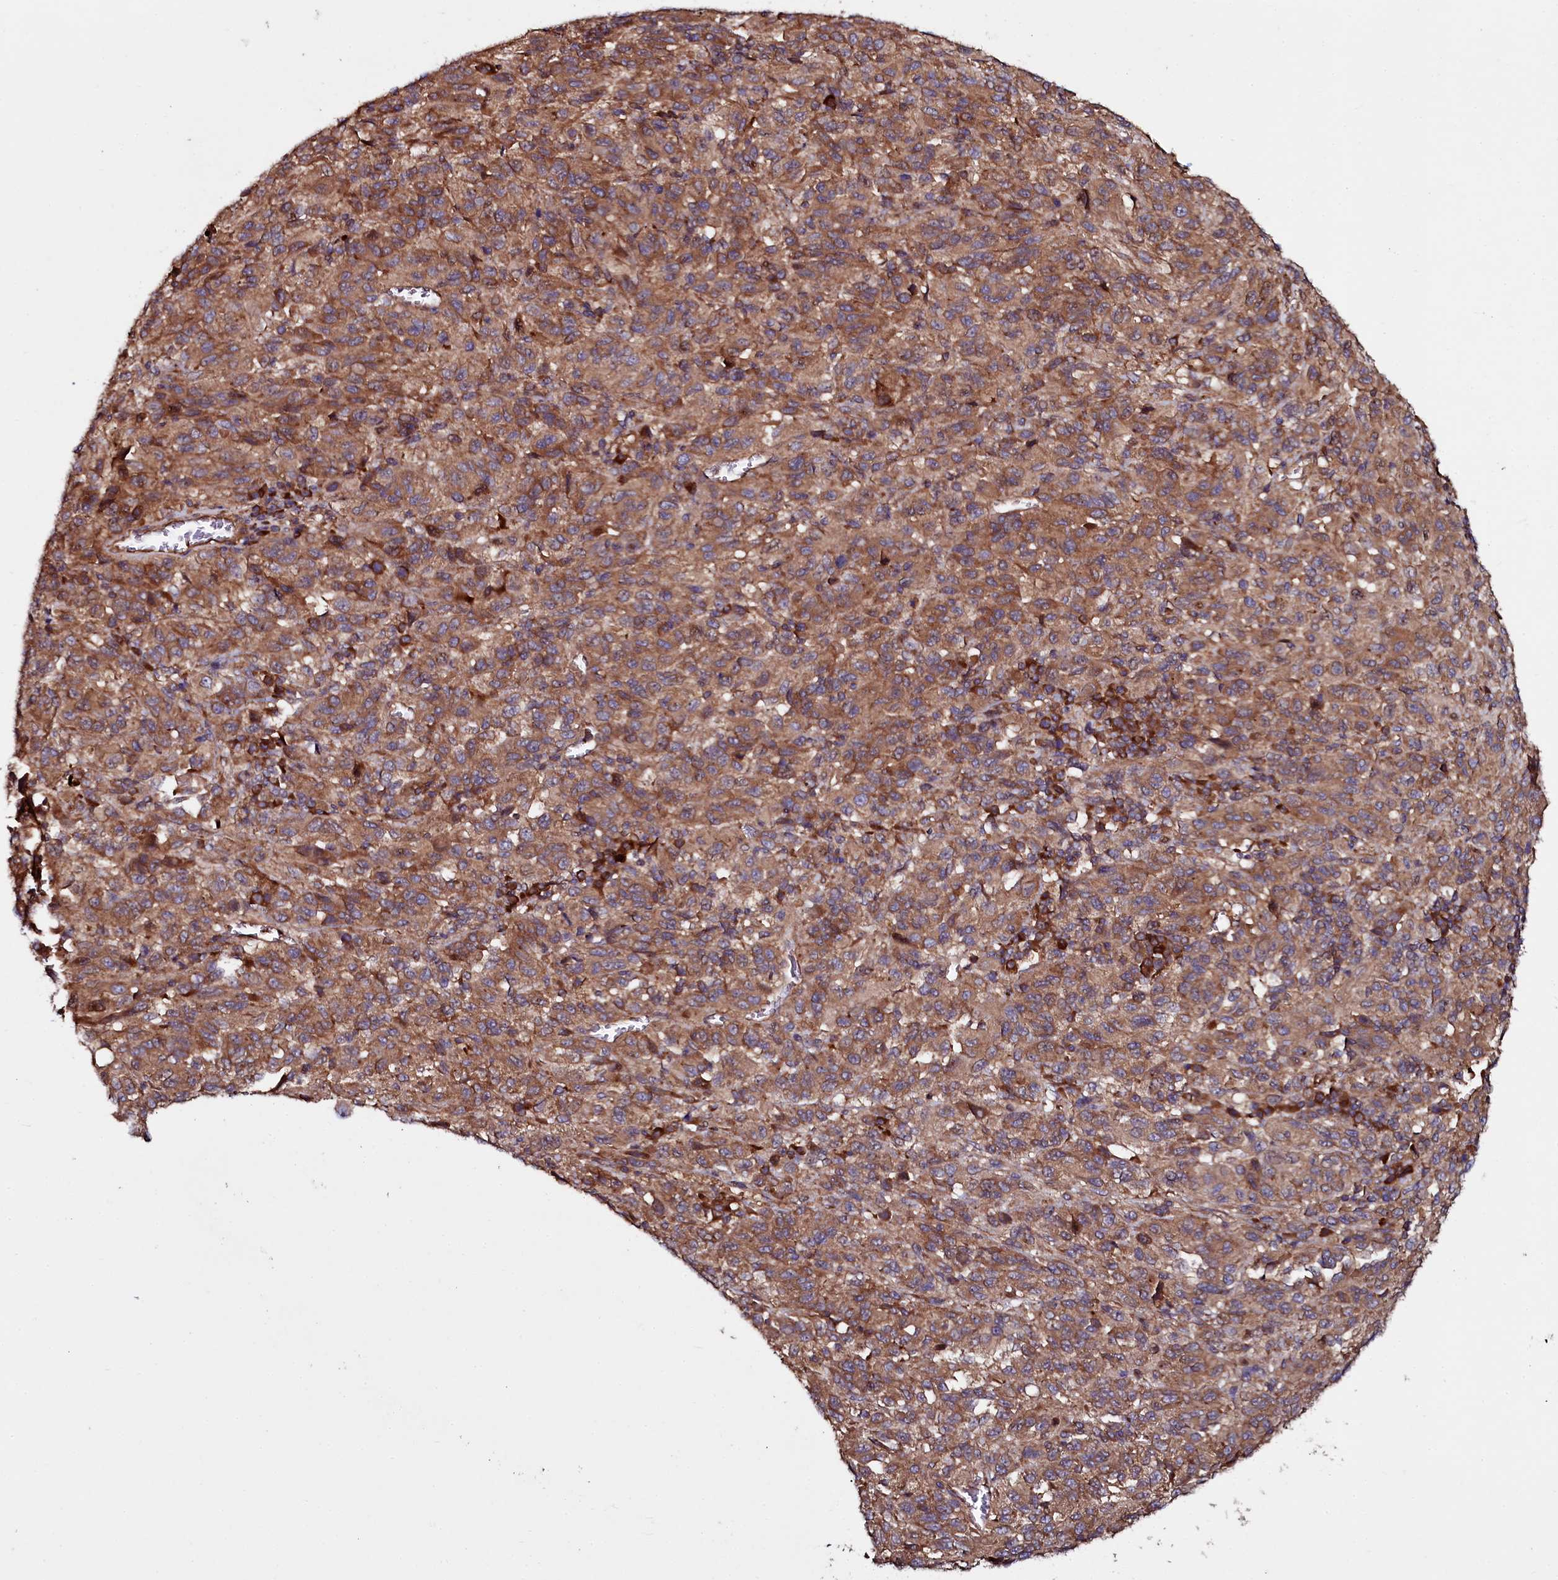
{"staining": {"intensity": "moderate", "quantity": ">75%", "location": "cytoplasmic/membranous"}, "tissue": "melanoma", "cell_type": "Tumor cells", "image_type": "cancer", "snomed": [{"axis": "morphology", "description": "Malignant melanoma, Metastatic site"}, {"axis": "topography", "description": "Lung"}], "caption": "An immunohistochemistry (IHC) image of neoplastic tissue is shown. Protein staining in brown labels moderate cytoplasmic/membranous positivity in malignant melanoma (metastatic site) within tumor cells.", "gene": "USPL1", "patient": {"sex": "male", "age": 64}}